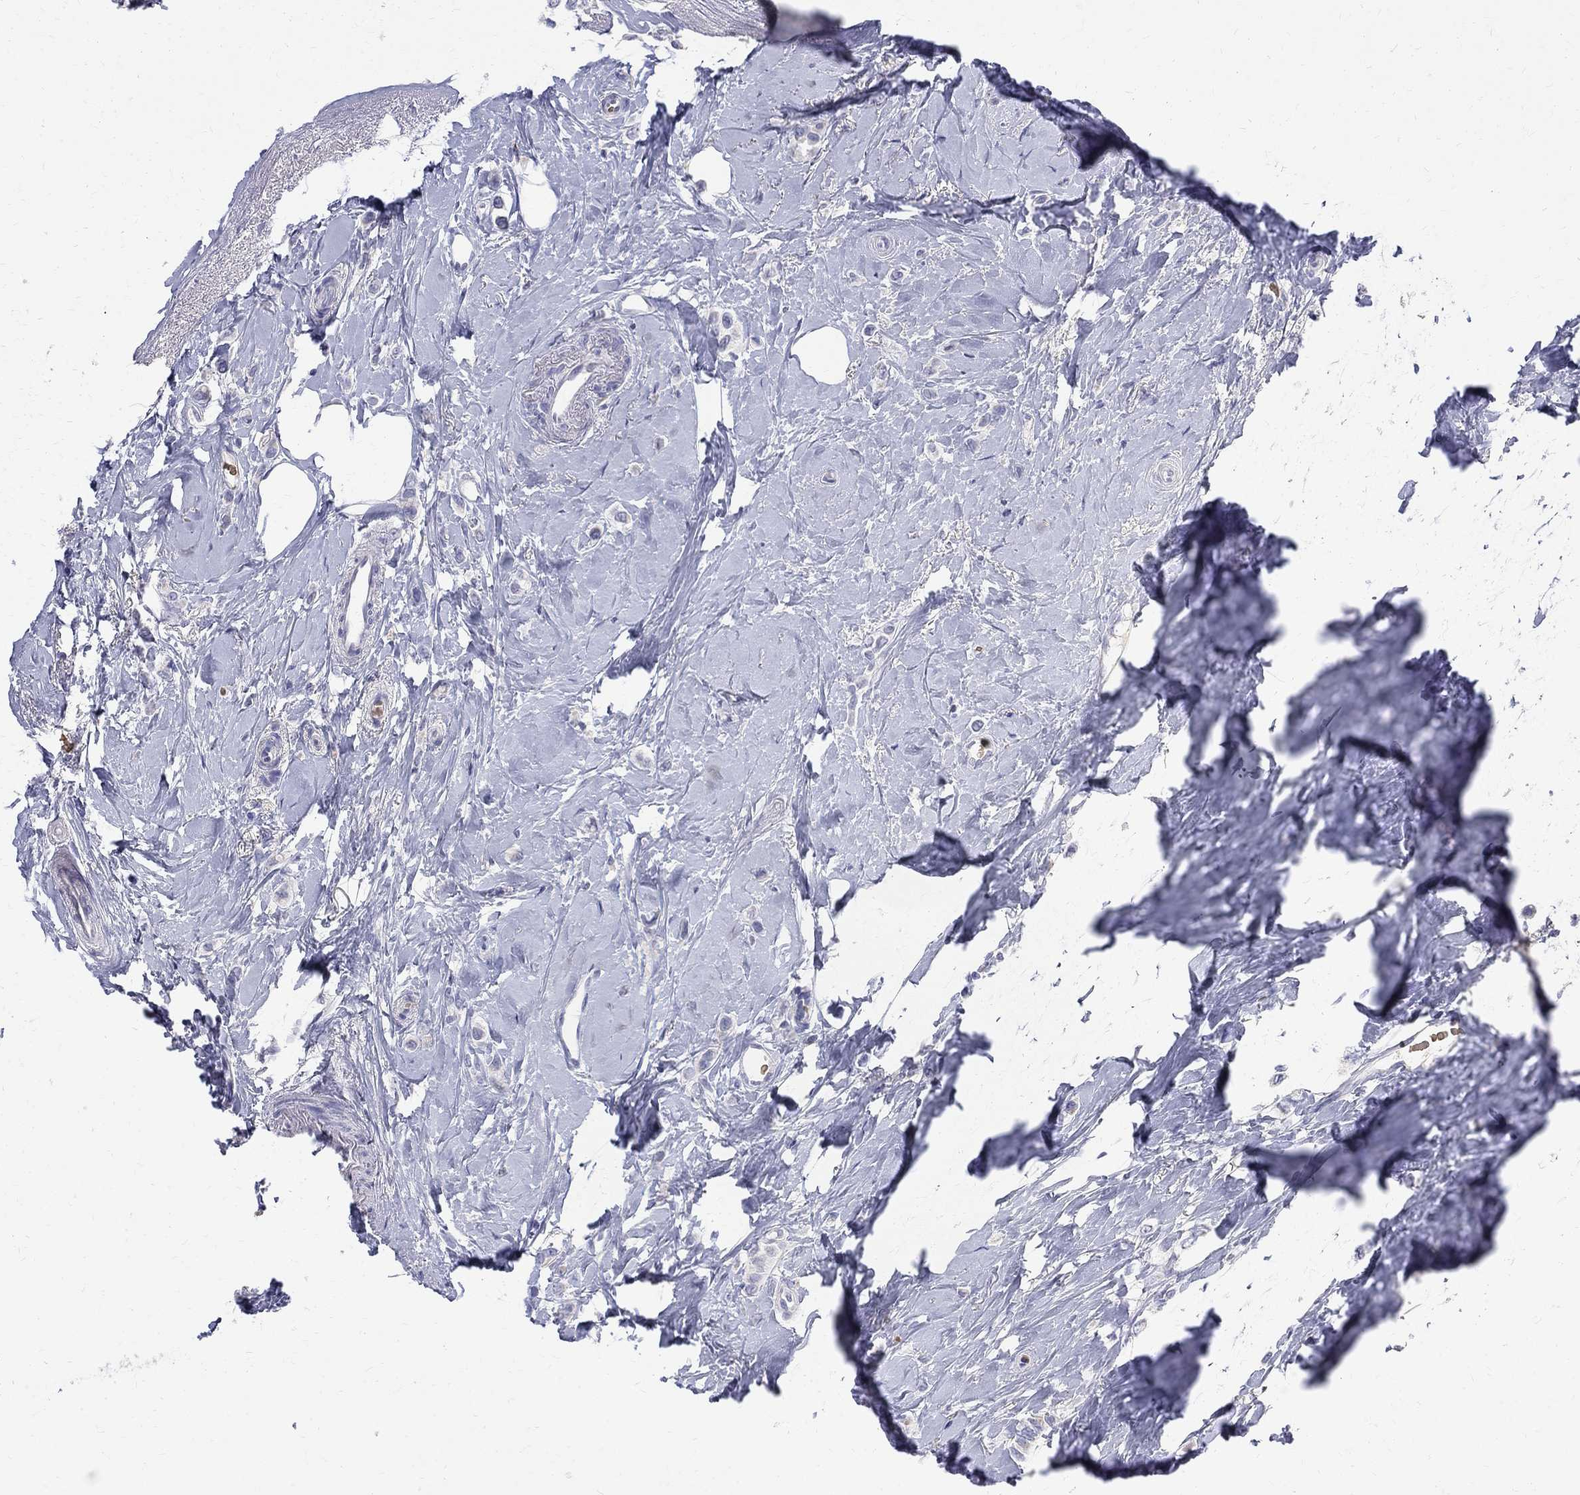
{"staining": {"intensity": "negative", "quantity": "none", "location": "none"}, "tissue": "breast cancer", "cell_type": "Tumor cells", "image_type": "cancer", "snomed": [{"axis": "morphology", "description": "Lobular carcinoma"}, {"axis": "topography", "description": "Breast"}], "caption": "DAB immunohistochemical staining of lobular carcinoma (breast) demonstrates no significant expression in tumor cells. Nuclei are stained in blue.", "gene": "AGER", "patient": {"sex": "female", "age": 66}}